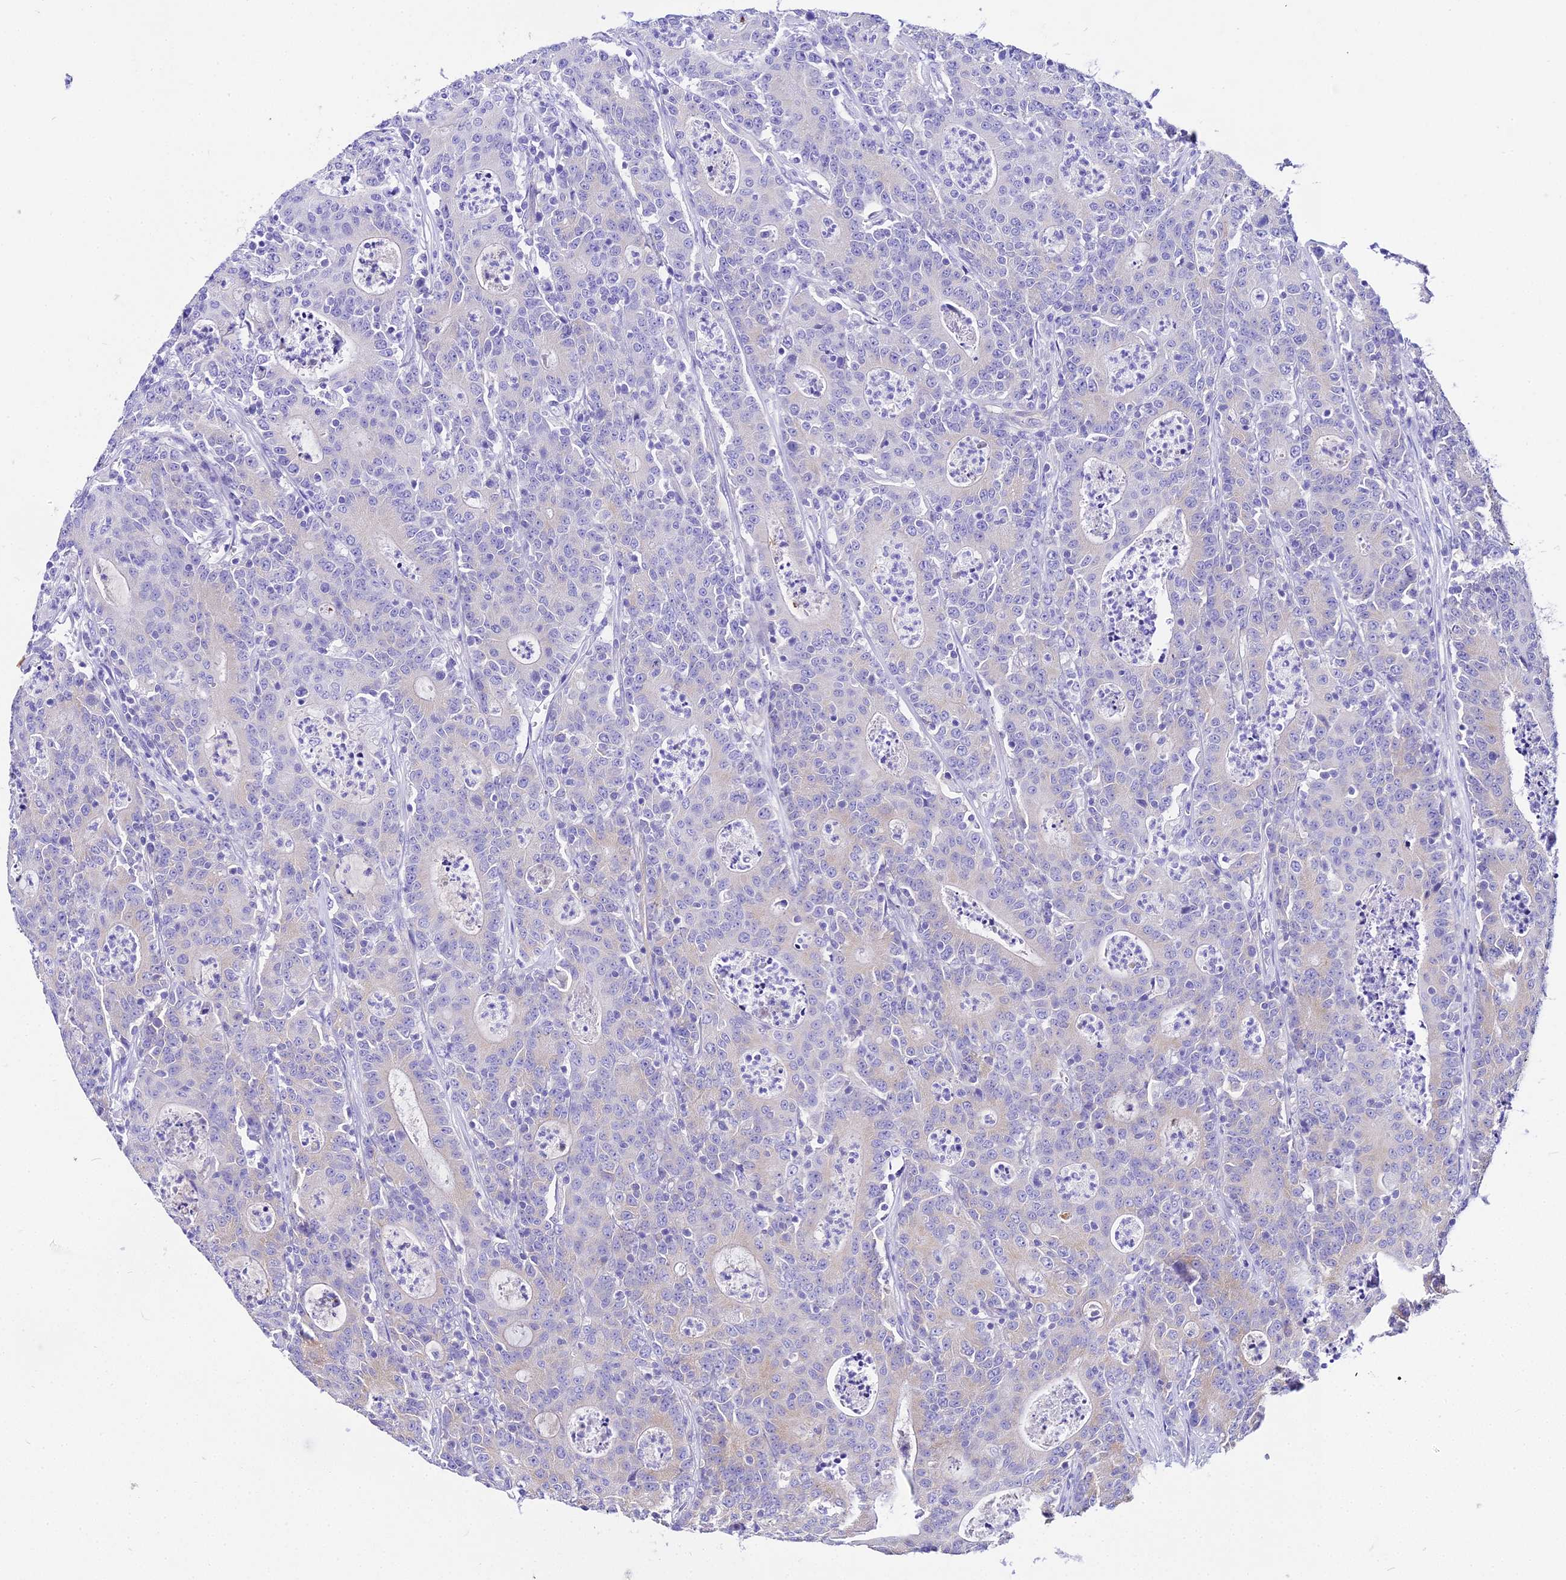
{"staining": {"intensity": "negative", "quantity": "none", "location": "none"}, "tissue": "colorectal cancer", "cell_type": "Tumor cells", "image_type": "cancer", "snomed": [{"axis": "morphology", "description": "Adenocarcinoma, NOS"}, {"axis": "topography", "description": "Colon"}], "caption": "Micrograph shows no protein staining in tumor cells of colorectal cancer tissue.", "gene": "TUBA3D", "patient": {"sex": "male", "age": 83}}